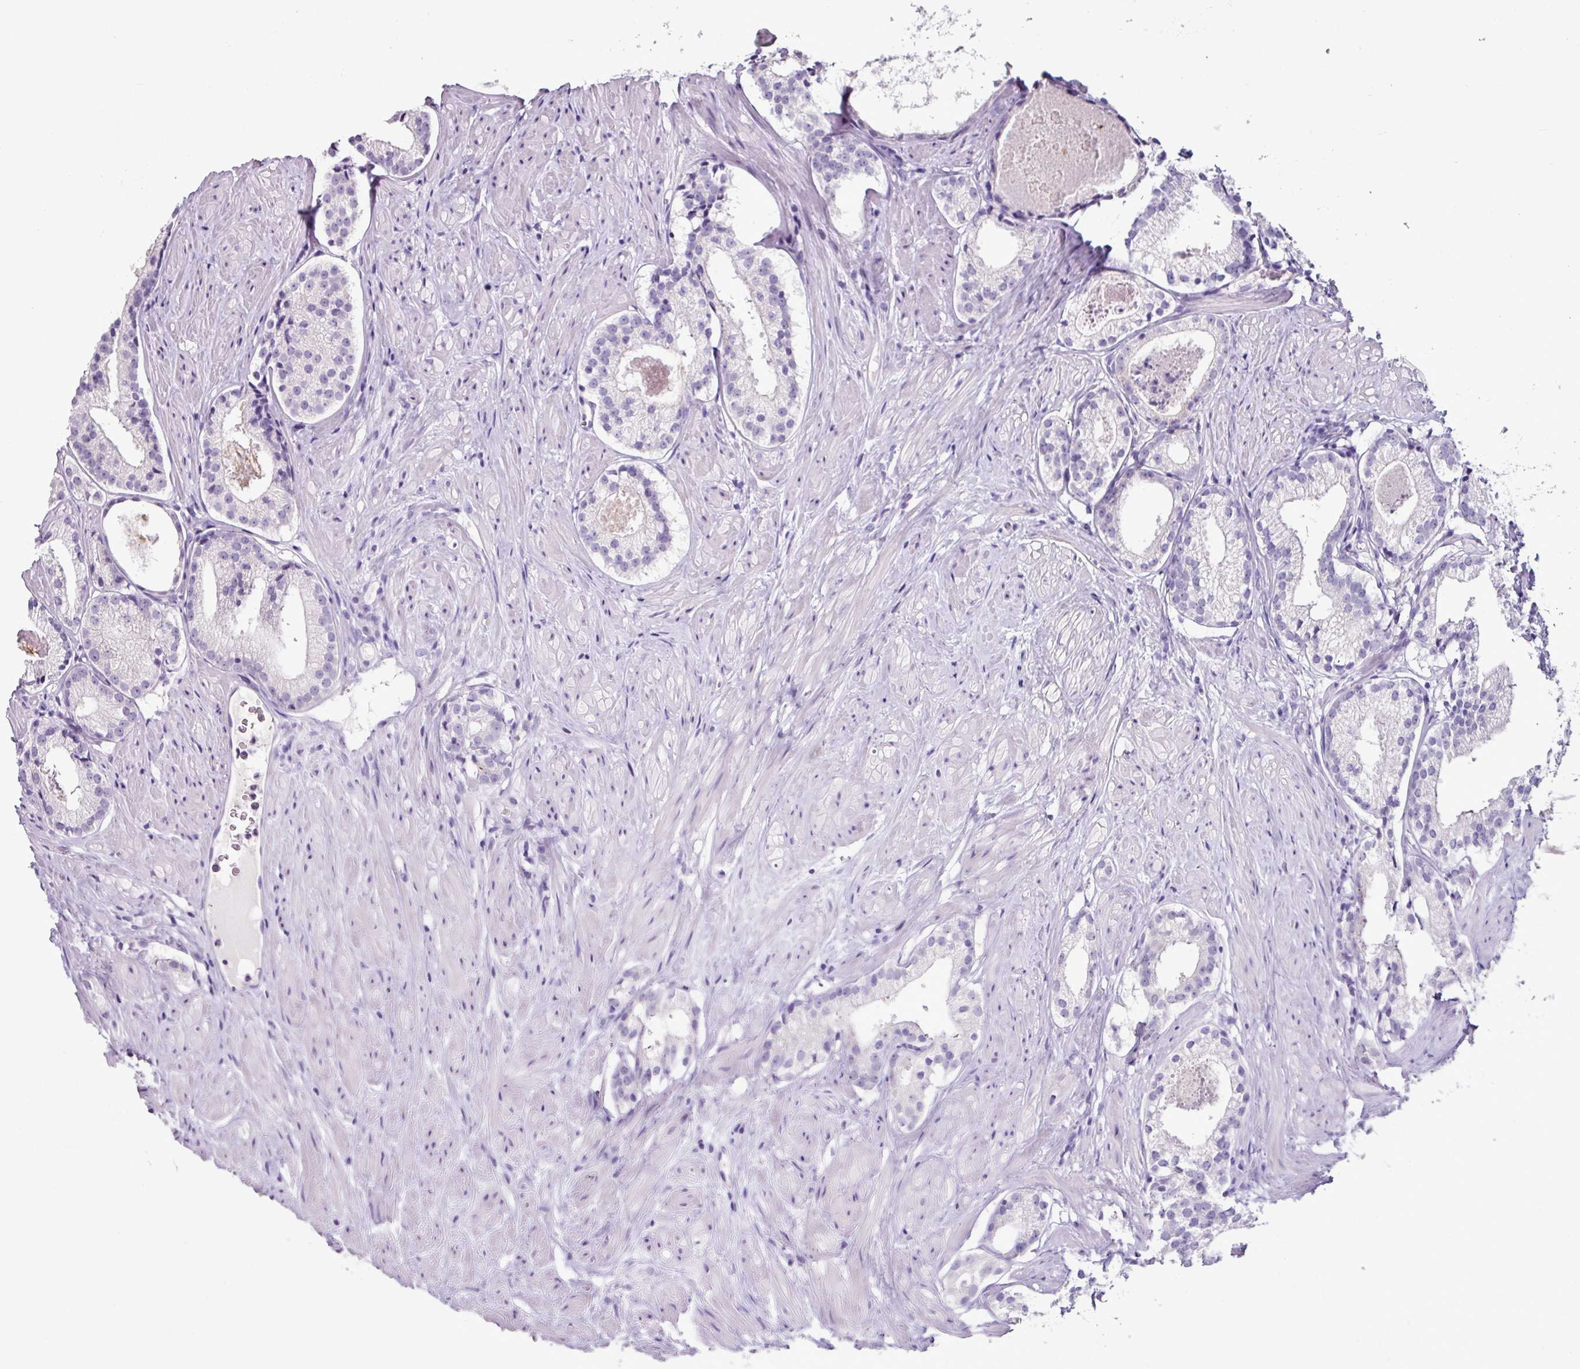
{"staining": {"intensity": "negative", "quantity": "none", "location": "none"}, "tissue": "prostate cancer", "cell_type": "Tumor cells", "image_type": "cancer", "snomed": [{"axis": "morphology", "description": "Adenocarcinoma, Low grade"}, {"axis": "topography", "description": "Prostate"}], "caption": "Prostate cancer was stained to show a protein in brown. There is no significant expression in tumor cells.", "gene": "GLP2R", "patient": {"sex": "male", "age": 57}}